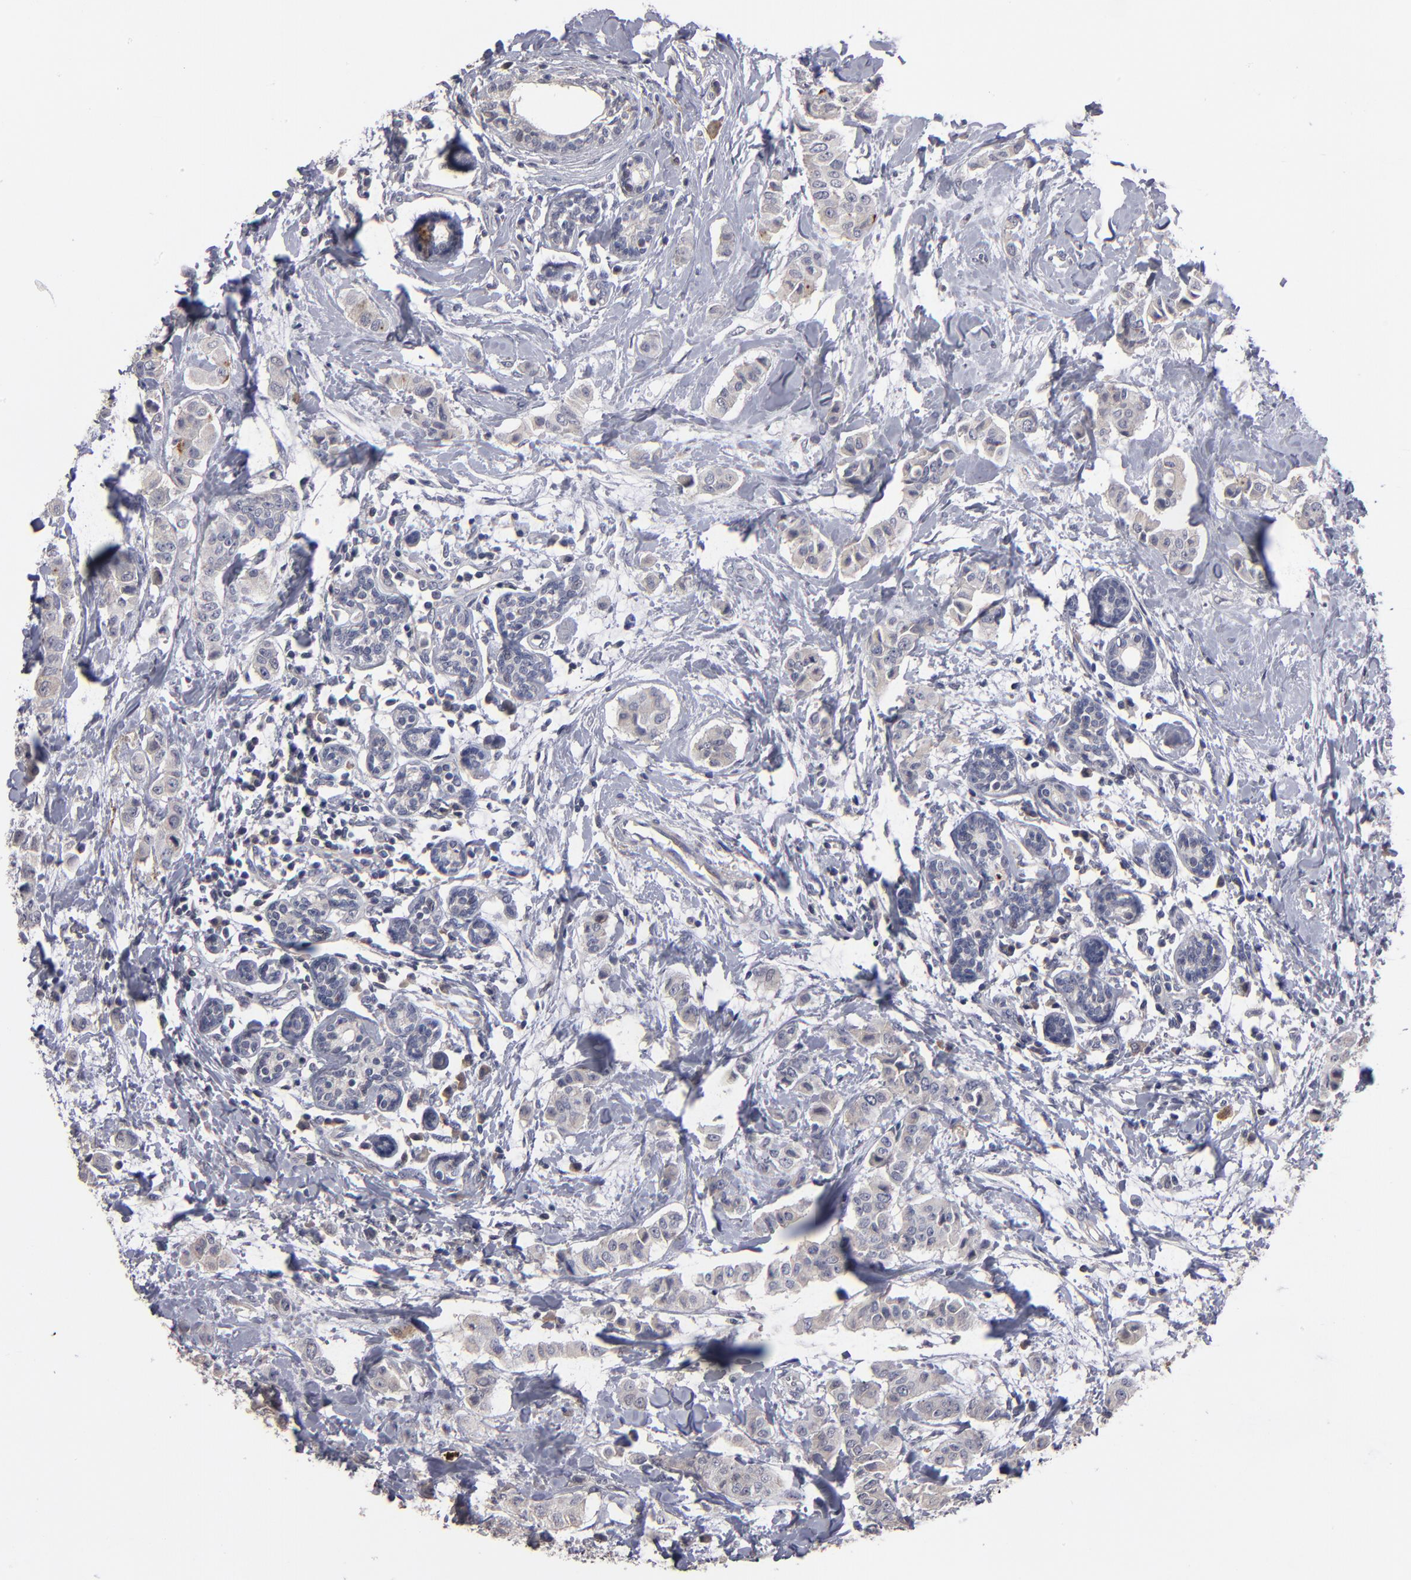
{"staining": {"intensity": "weak", "quantity": "25%-75%", "location": "cytoplasmic/membranous"}, "tissue": "breast cancer", "cell_type": "Tumor cells", "image_type": "cancer", "snomed": [{"axis": "morphology", "description": "Duct carcinoma"}, {"axis": "topography", "description": "Breast"}], "caption": "This micrograph demonstrates immunohistochemistry staining of human breast infiltrating ductal carcinoma, with low weak cytoplasmic/membranous expression in about 25%-75% of tumor cells.", "gene": "GPM6B", "patient": {"sex": "female", "age": 40}}